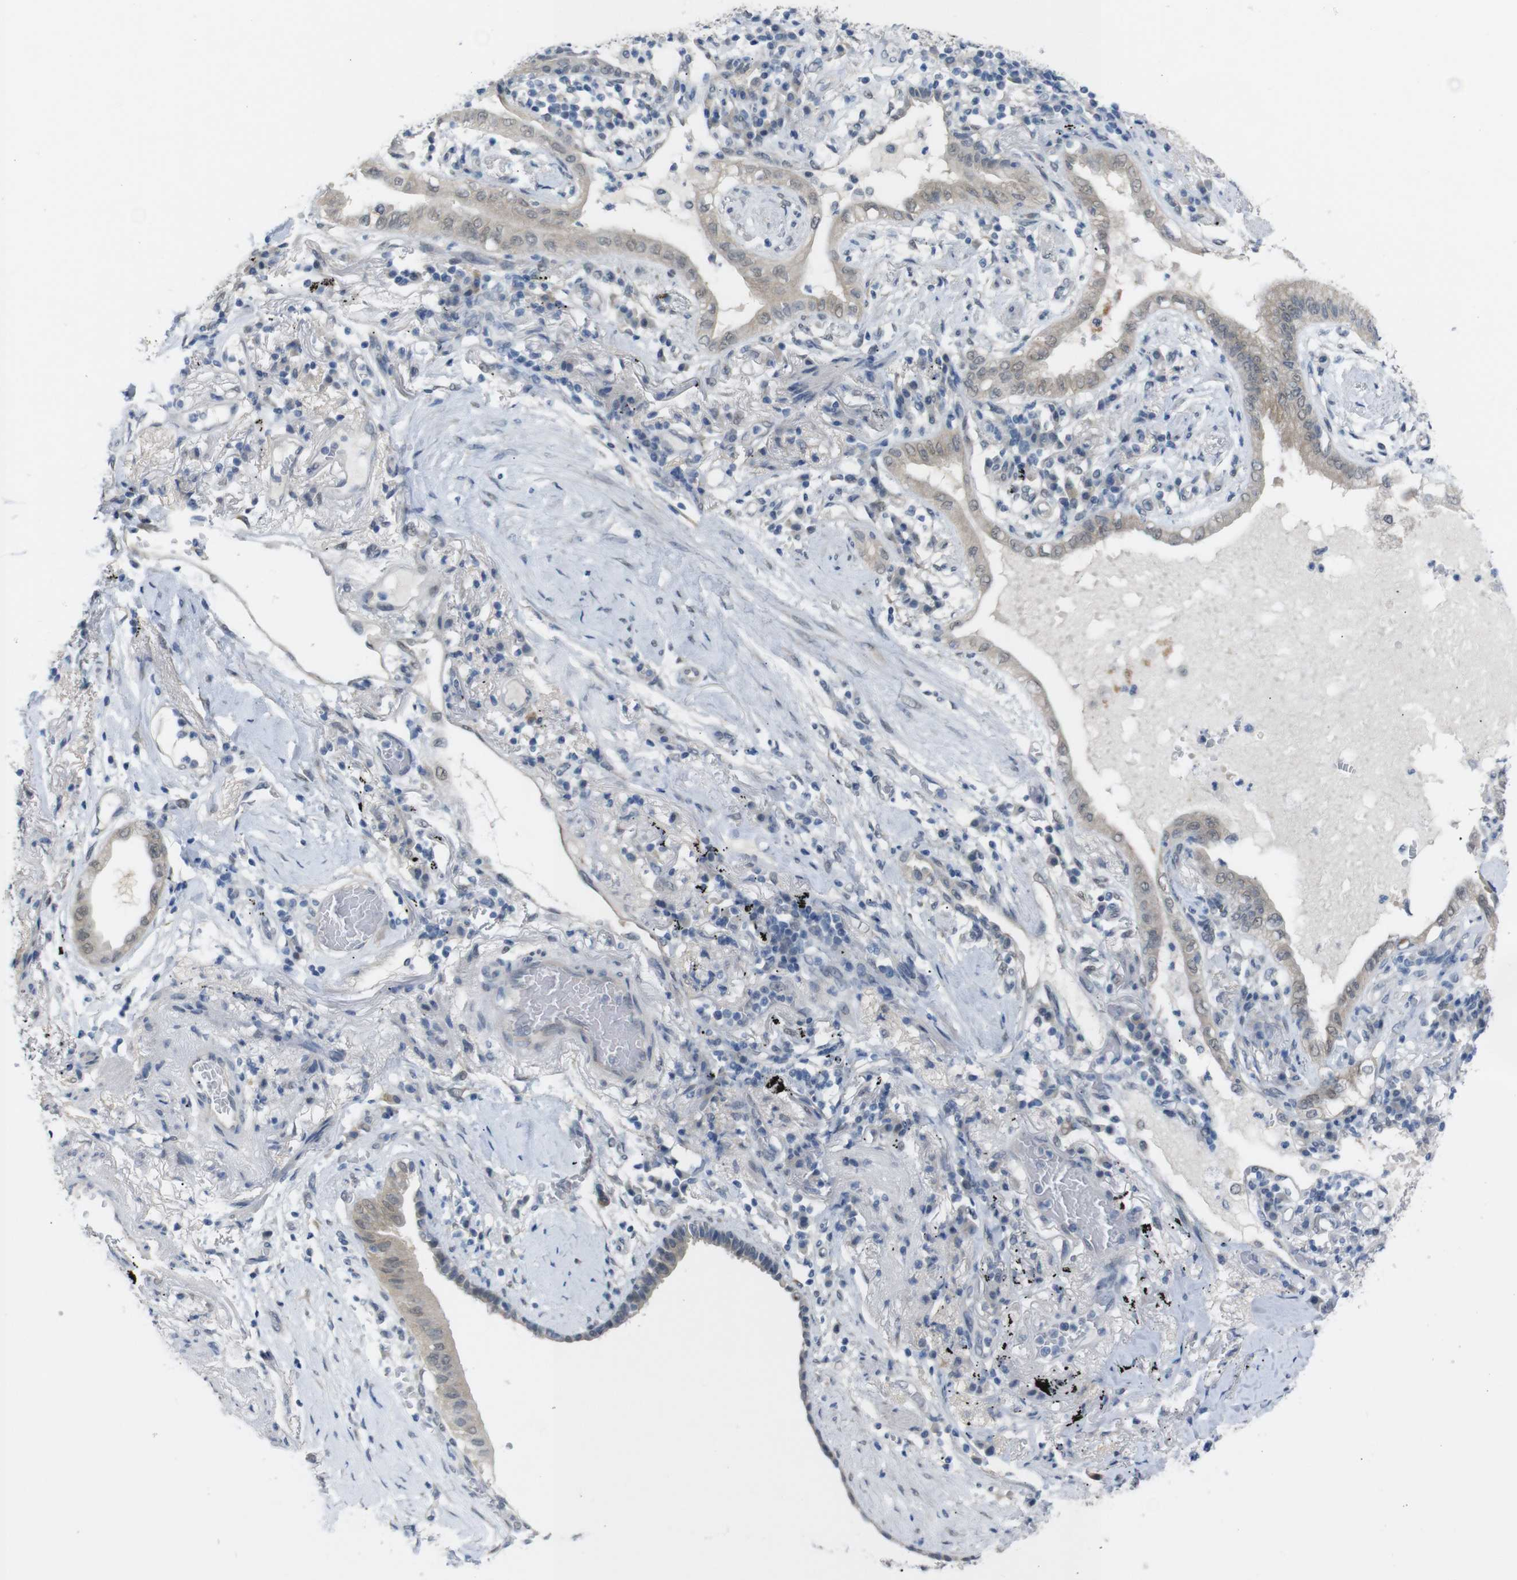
{"staining": {"intensity": "weak", "quantity": "25%-75%", "location": "cytoplasmic/membranous"}, "tissue": "lung cancer", "cell_type": "Tumor cells", "image_type": "cancer", "snomed": [{"axis": "morphology", "description": "Adenocarcinoma, NOS"}, {"axis": "topography", "description": "Lung"}], "caption": "Immunohistochemical staining of human lung adenocarcinoma reveals low levels of weak cytoplasmic/membranous positivity in about 25%-75% of tumor cells. (brown staining indicates protein expression, while blue staining denotes nuclei).", "gene": "GPR158", "patient": {"sex": "female", "age": 70}}